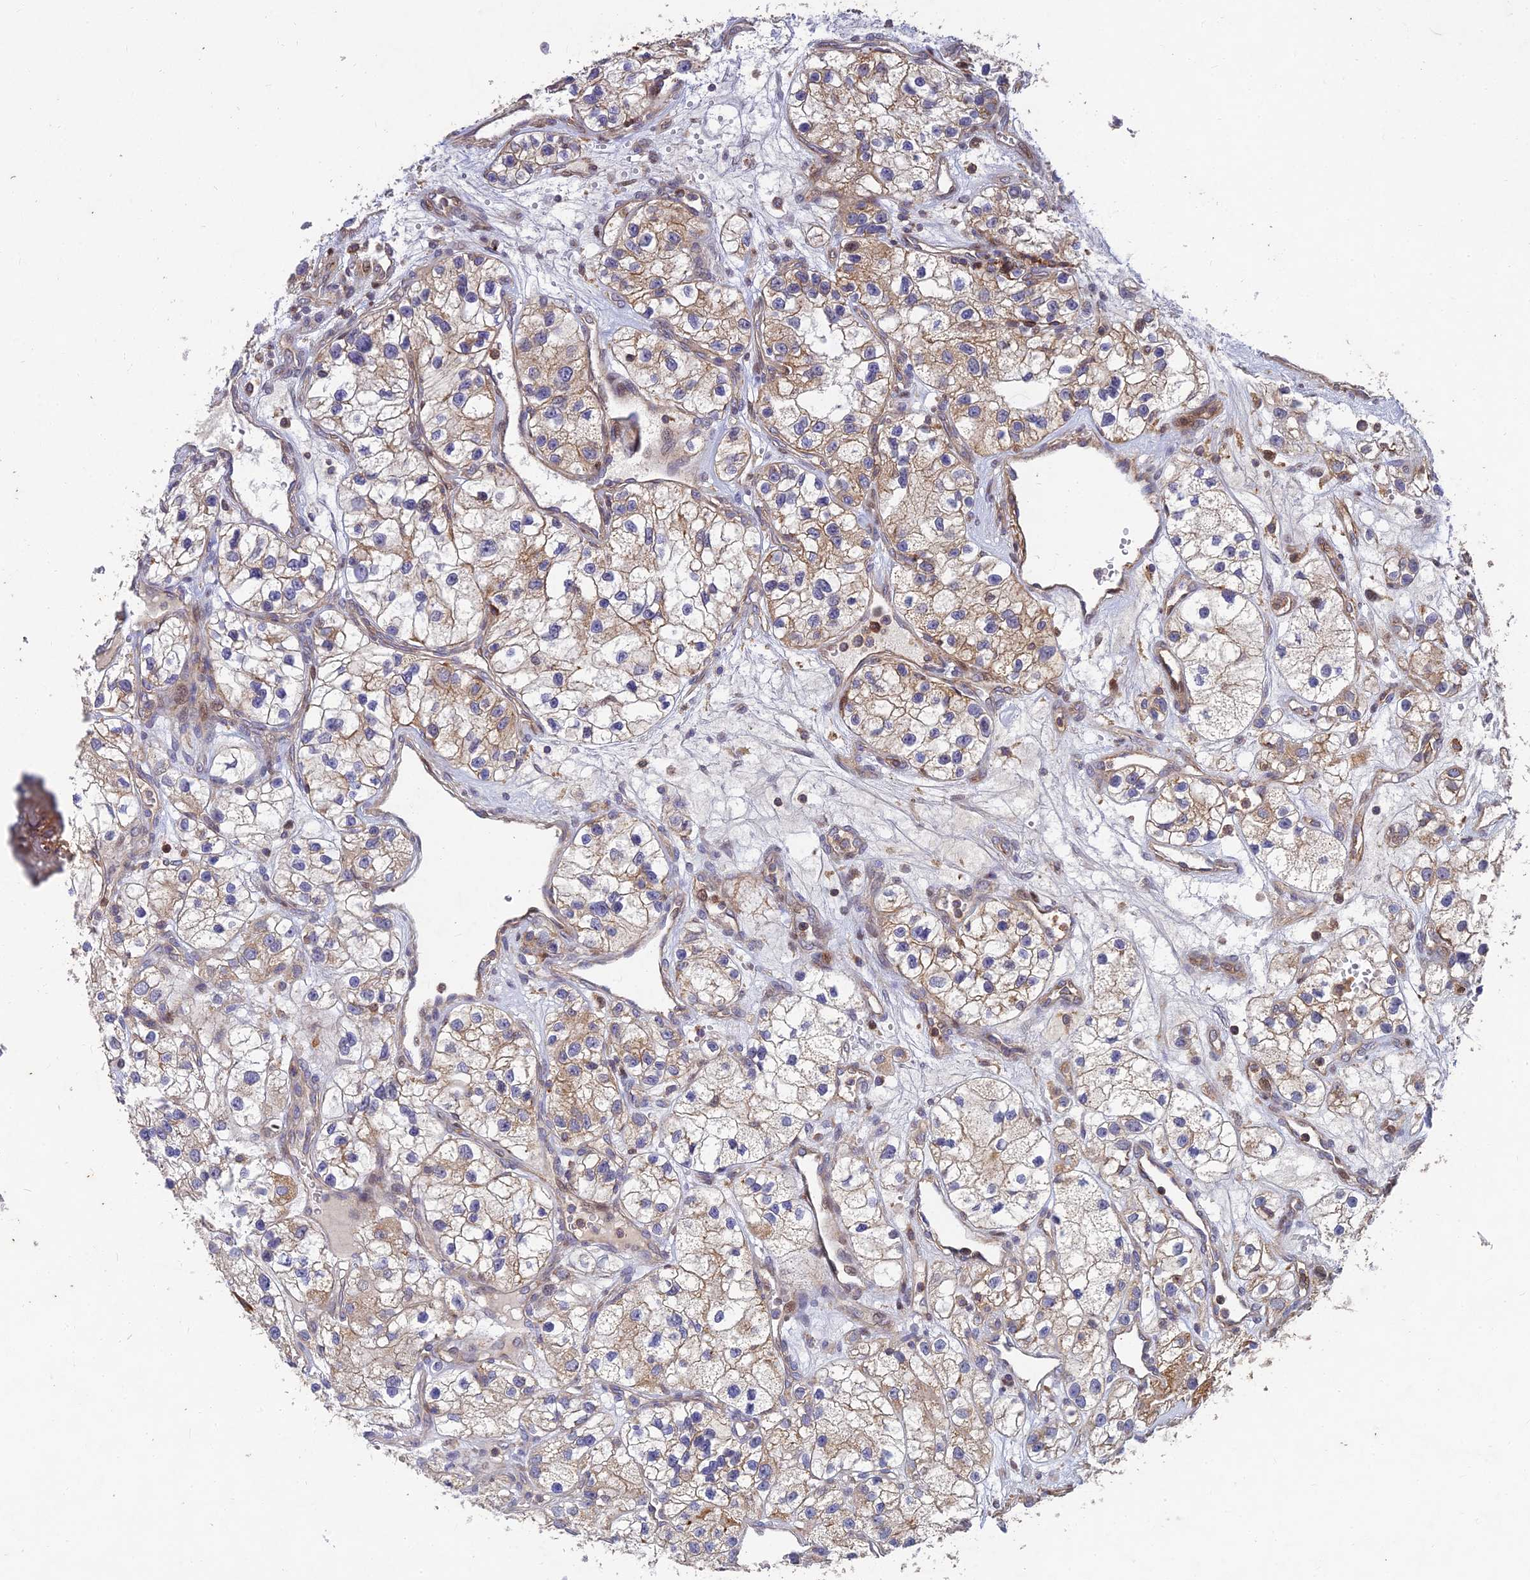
{"staining": {"intensity": "weak", "quantity": ">75%", "location": "cytoplasmic/membranous"}, "tissue": "renal cancer", "cell_type": "Tumor cells", "image_type": "cancer", "snomed": [{"axis": "morphology", "description": "Adenocarcinoma, NOS"}, {"axis": "topography", "description": "Kidney"}], "caption": "This histopathology image demonstrates adenocarcinoma (renal) stained with immunohistochemistry to label a protein in brown. The cytoplasmic/membranous of tumor cells show weak positivity for the protein. Nuclei are counter-stained blue.", "gene": "RELCH", "patient": {"sex": "female", "age": 57}}